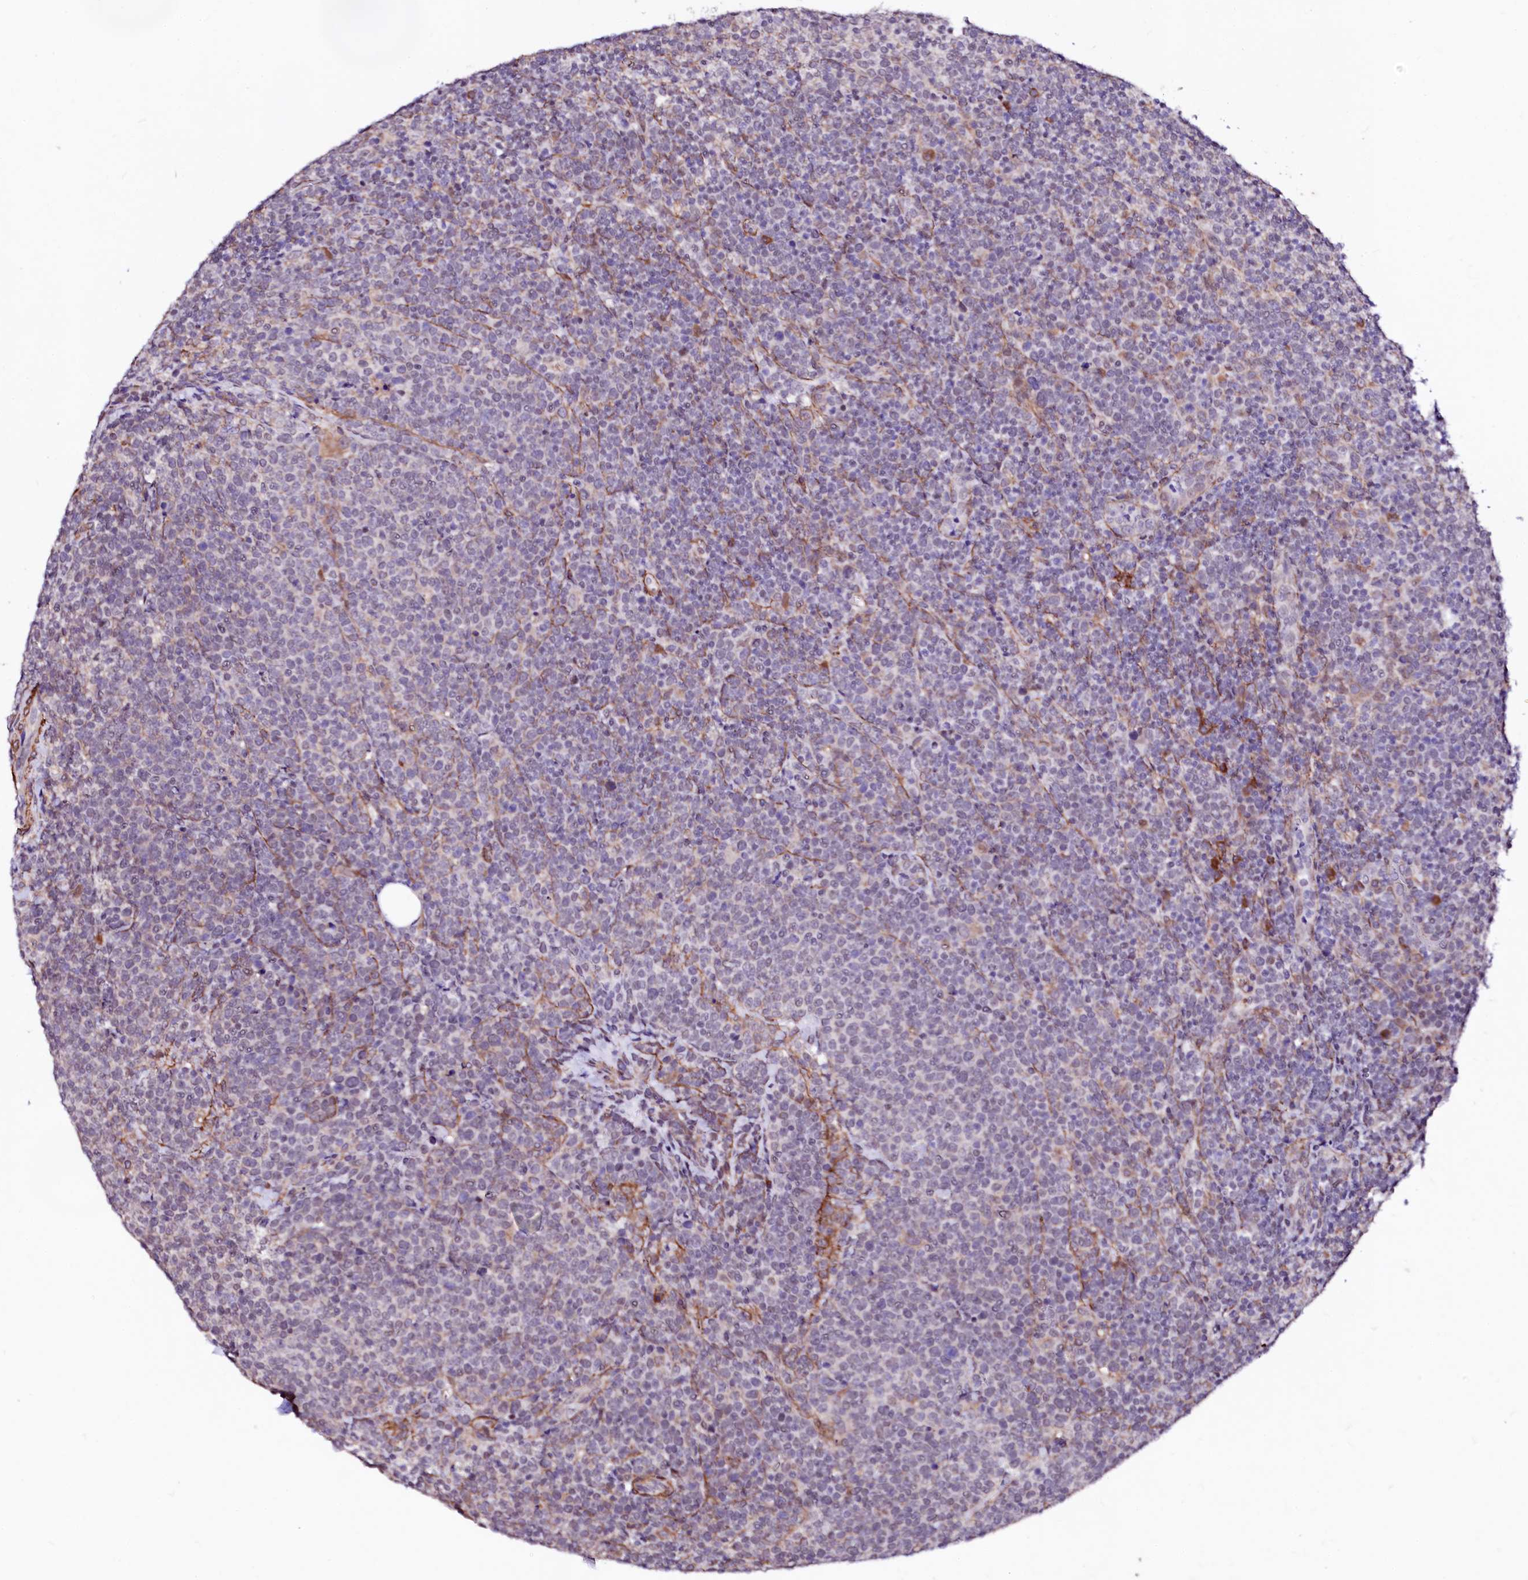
{"staining": {"intensity": "negative", "quantity": "none", "location": "none"}, "tissue": "lymphoma", "cell_type": "Tumor cells", "image_type": "cancer", "snomed": [{"axis": "morphology", "description": "Malignant lymphoma, non-Hodgkin's type, High grade"}, {"axis": "topography", "description": "Lymph node"}], "caption": "A high-resolution micrograph shows immunohistochemistry (IHC) staining of high-grade malignant lymphoma, non-Hodgkin's type, which exhibits no significant staining in tumor cells.", "gene": "GPR176", "patient": {"sex": "male", "age": 61}}